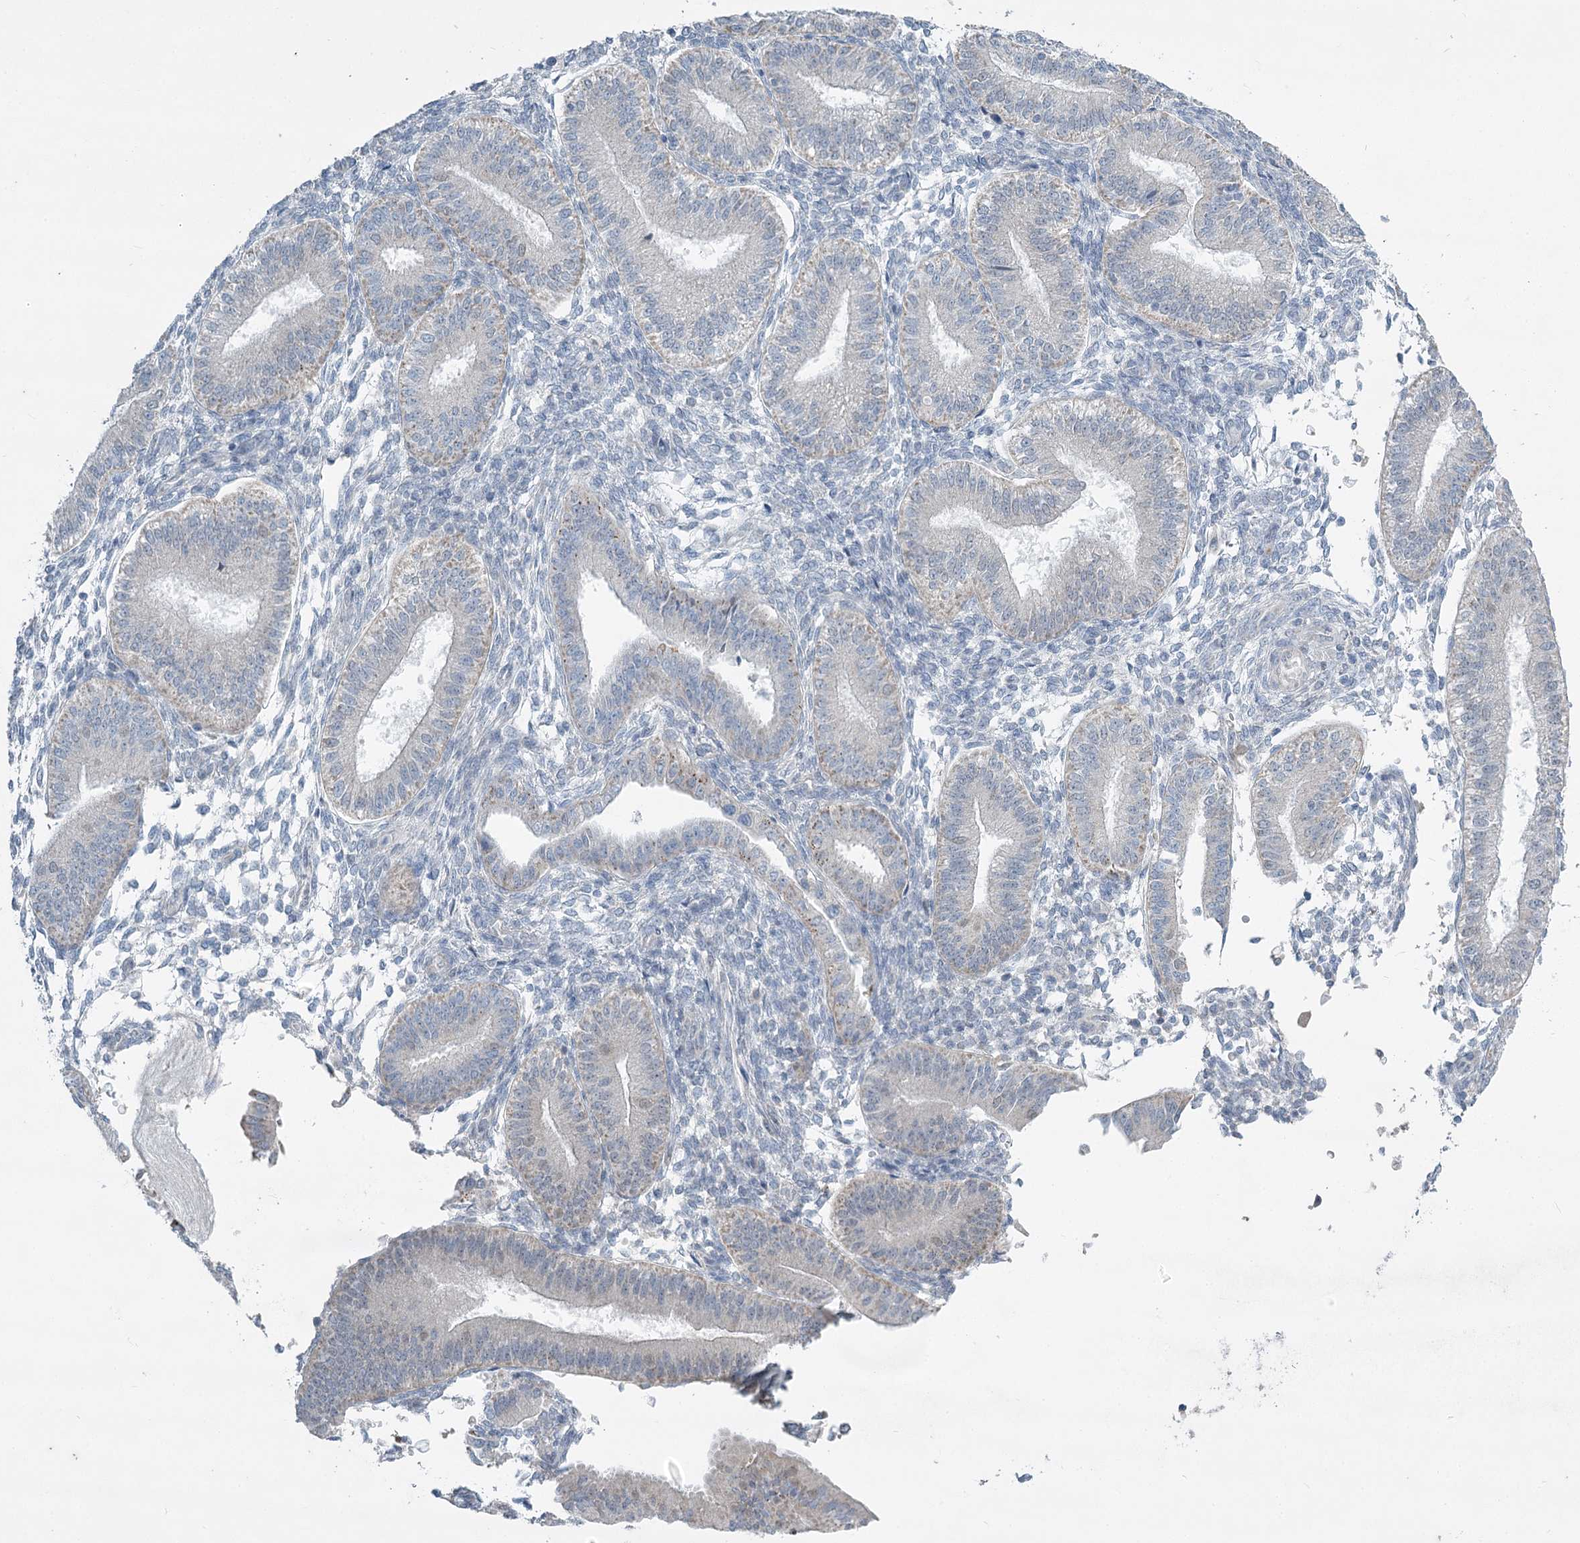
{"staining": {"intensity": "negative", "quantity": "none", "location": "none"}, "tissue": "endometrium", "cell_type": "Cells in endometrial stroma", "image_type": "normal", "snomed": [{"axis": "morphology", "description": "Normal tissue, NOS"}, {"axis": "topography", "description": "Endometrium"}], "caption": "Immunohistochemistry of benign endometrium exhibits no expression in cells in endometrial stroma.", "gene": "ABITRAM", "patient": {"sex": "female", "age": 39}}